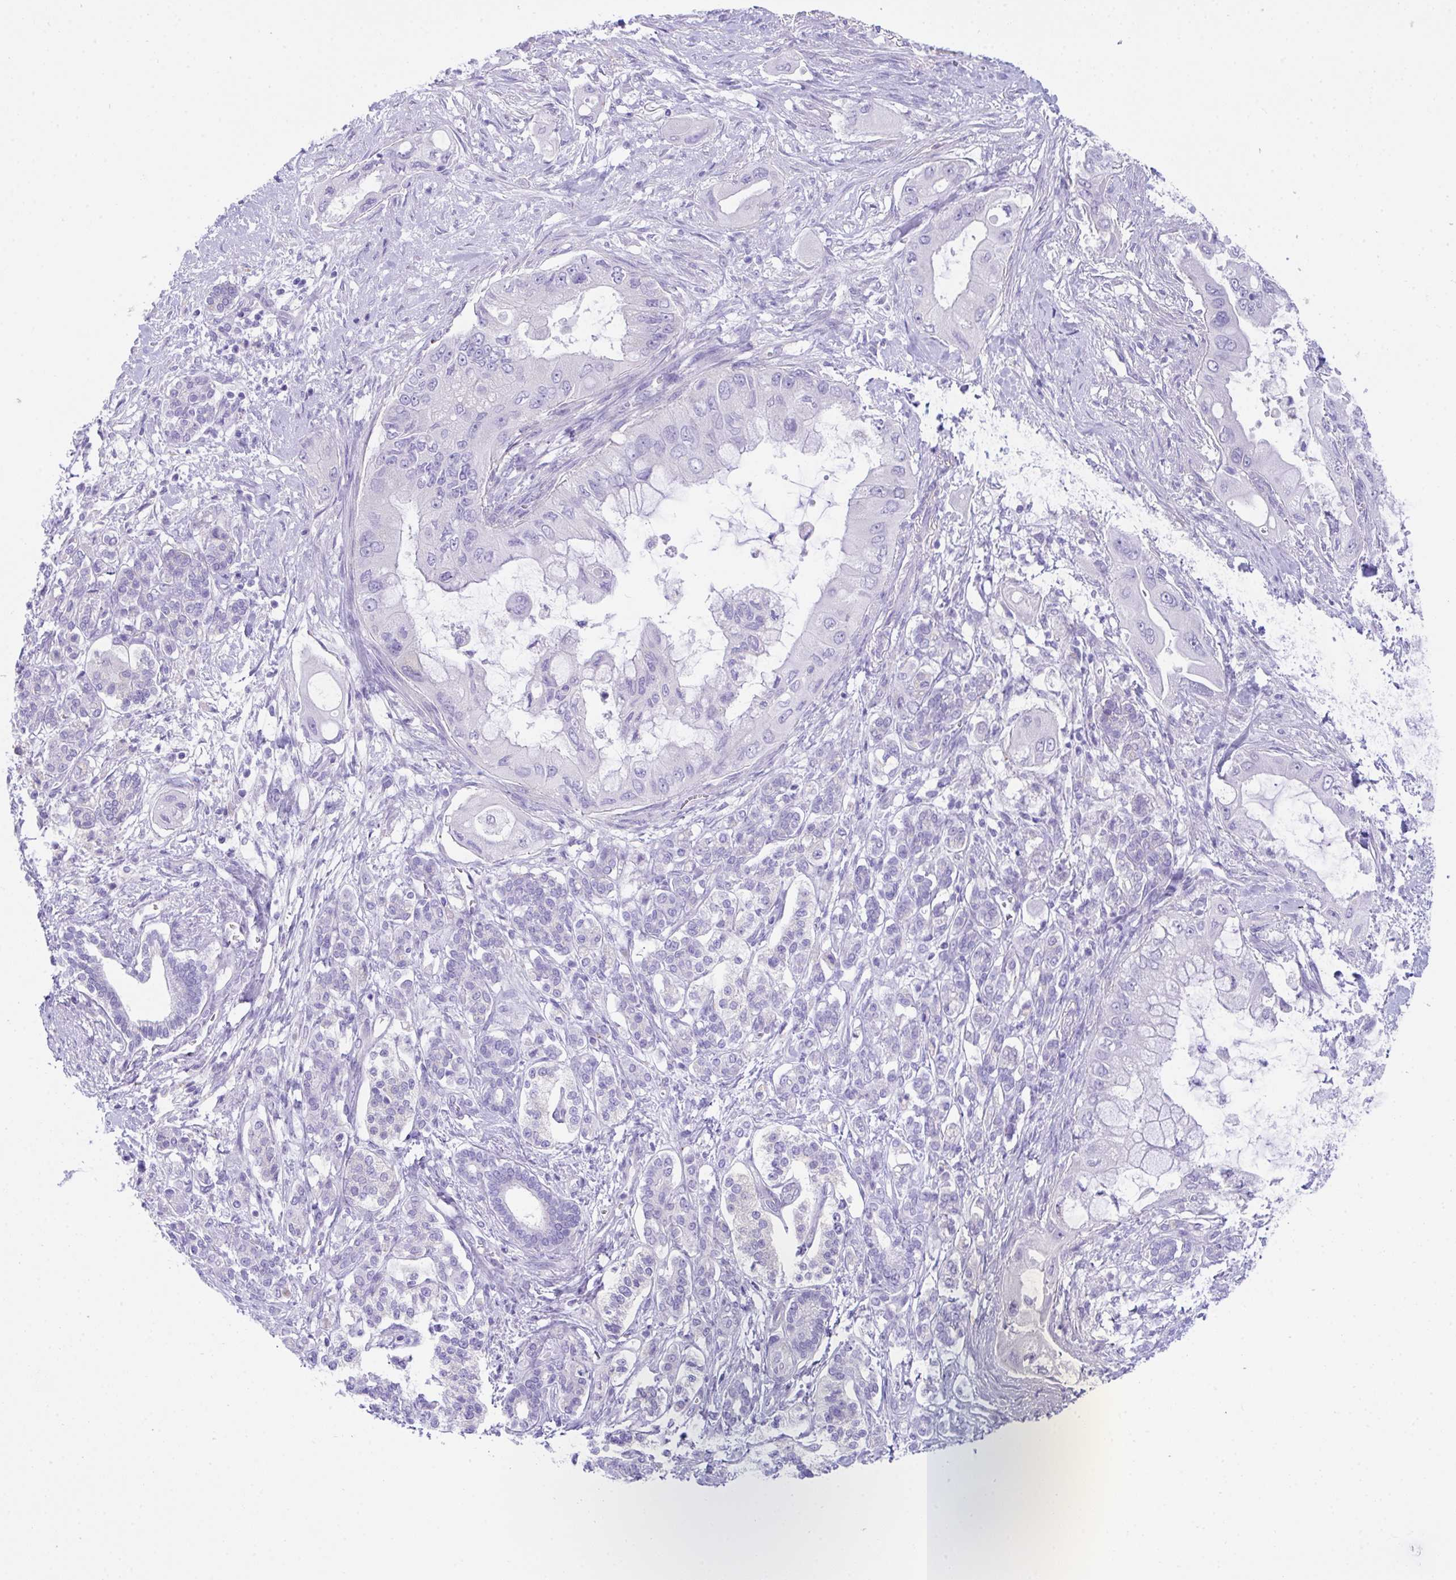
{"staining": {"intensity": "negative", "quantity": "none", "location": "none"}, "tissue": "pancreatic cancer", "cell_type": "Tumor cells", "image_type": "cancer", "snomed": [{"axis": "morphology", "description": "Adenocarcinoma, NOS"}, {"axis": "topography", "description": "Pancreas"}], "caption": "Adenocarcinoma (pancreatic) was stained to show a protein in brown. There is no significant expression in tumor cells.", "gene": "TMEM106B", "patient": {"sex": "male", "age": 57}}